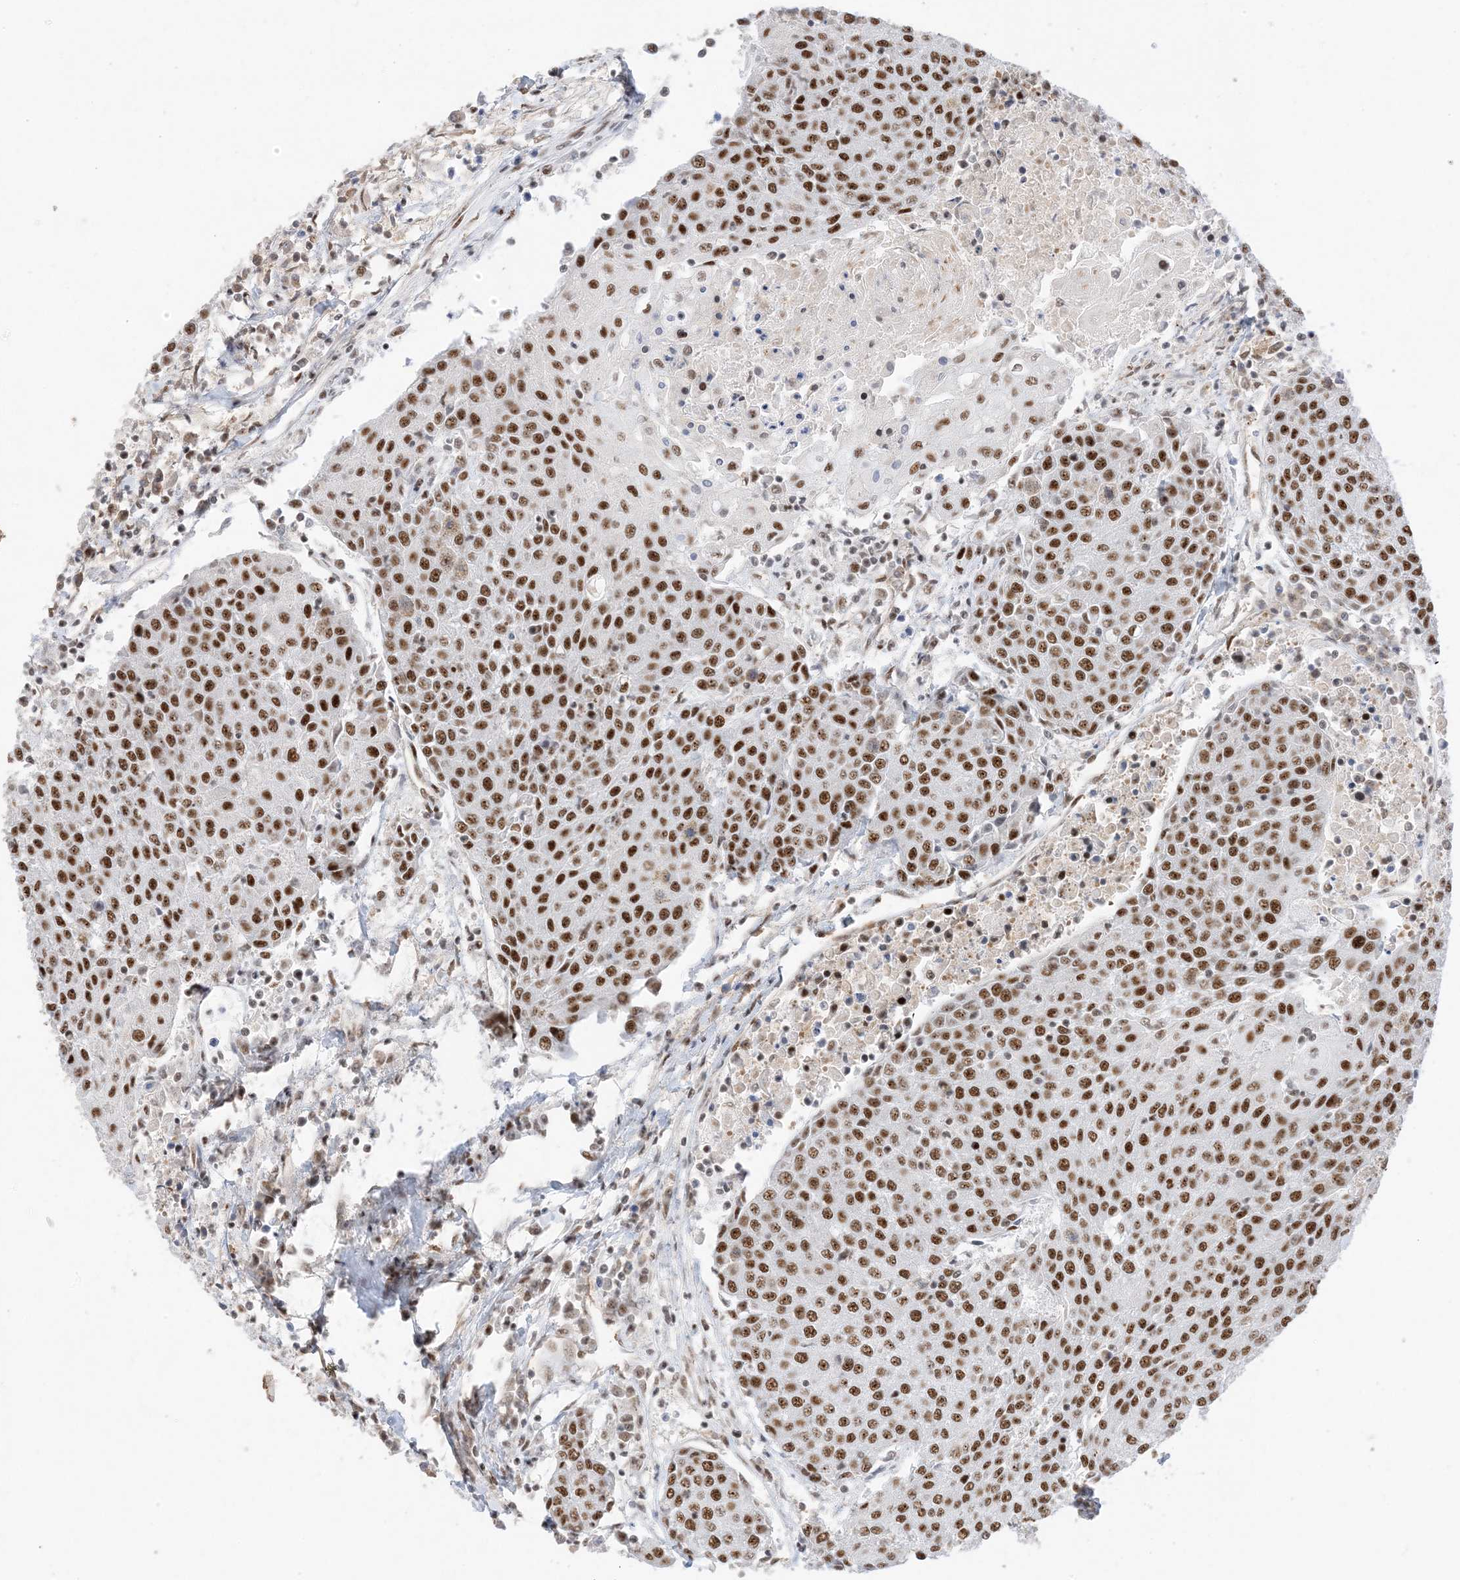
{"staining": {"intensity": "strong", "quantity": ">75%", "location": "nuclear"}, "tissue": "urothelial cancer", "cell_type": "Tumor cells", "image_type": "cancer", "snomed": [{"axis": "morphology", "description": "Urothelial carcinoma, High grade"}, {"axis": "topography", "description": "Urinary bladder"}], "caption": "An image of urothelial carcinoma (high-grade) stained for a protein reveals strong nuclear brown staining in tumor cells.", "gene": "SF3A3", "patient": {"sex": "female", "age": 85}}